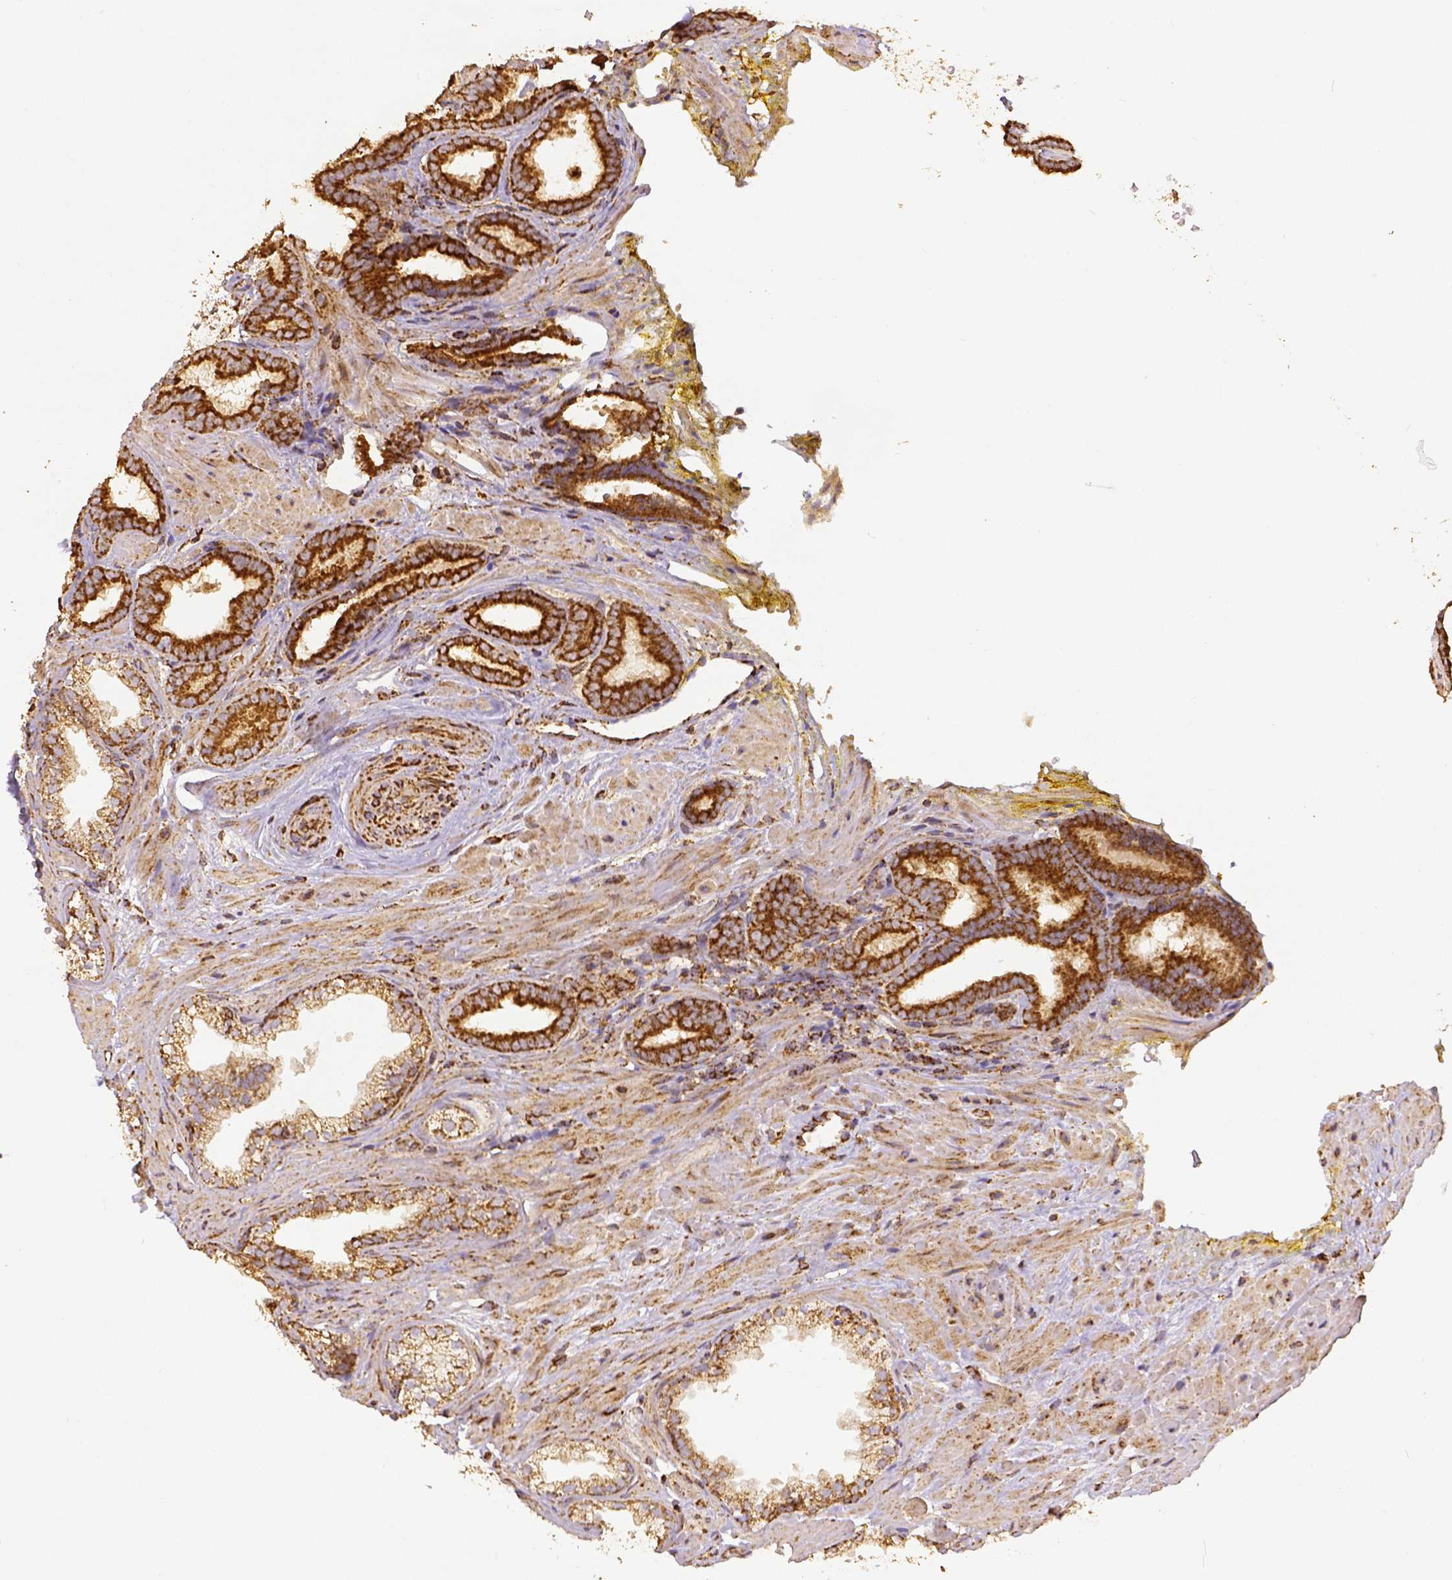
{"staining": {"intensity": "strong", "quantity": ">75%", "location": "cytoplasmic/membranous"}, "tissue": "prostate cancer", "cell_type": "Tumor cells", "image_type": "cancer", "snomed": [{"axis": "morphology", "description": "Adenocarcinoma, Low grade"}, {"axis": "topography", "description": "Prostate"}], "caption": "Protein expression analysis of human prostate adenocarcinoma (low-grade) reveals strong cytoplasmic/membranous positivity in about >75% of tumor cells.", "gene": "SDHB", "patient": {"sex": "male", "age": 63}}